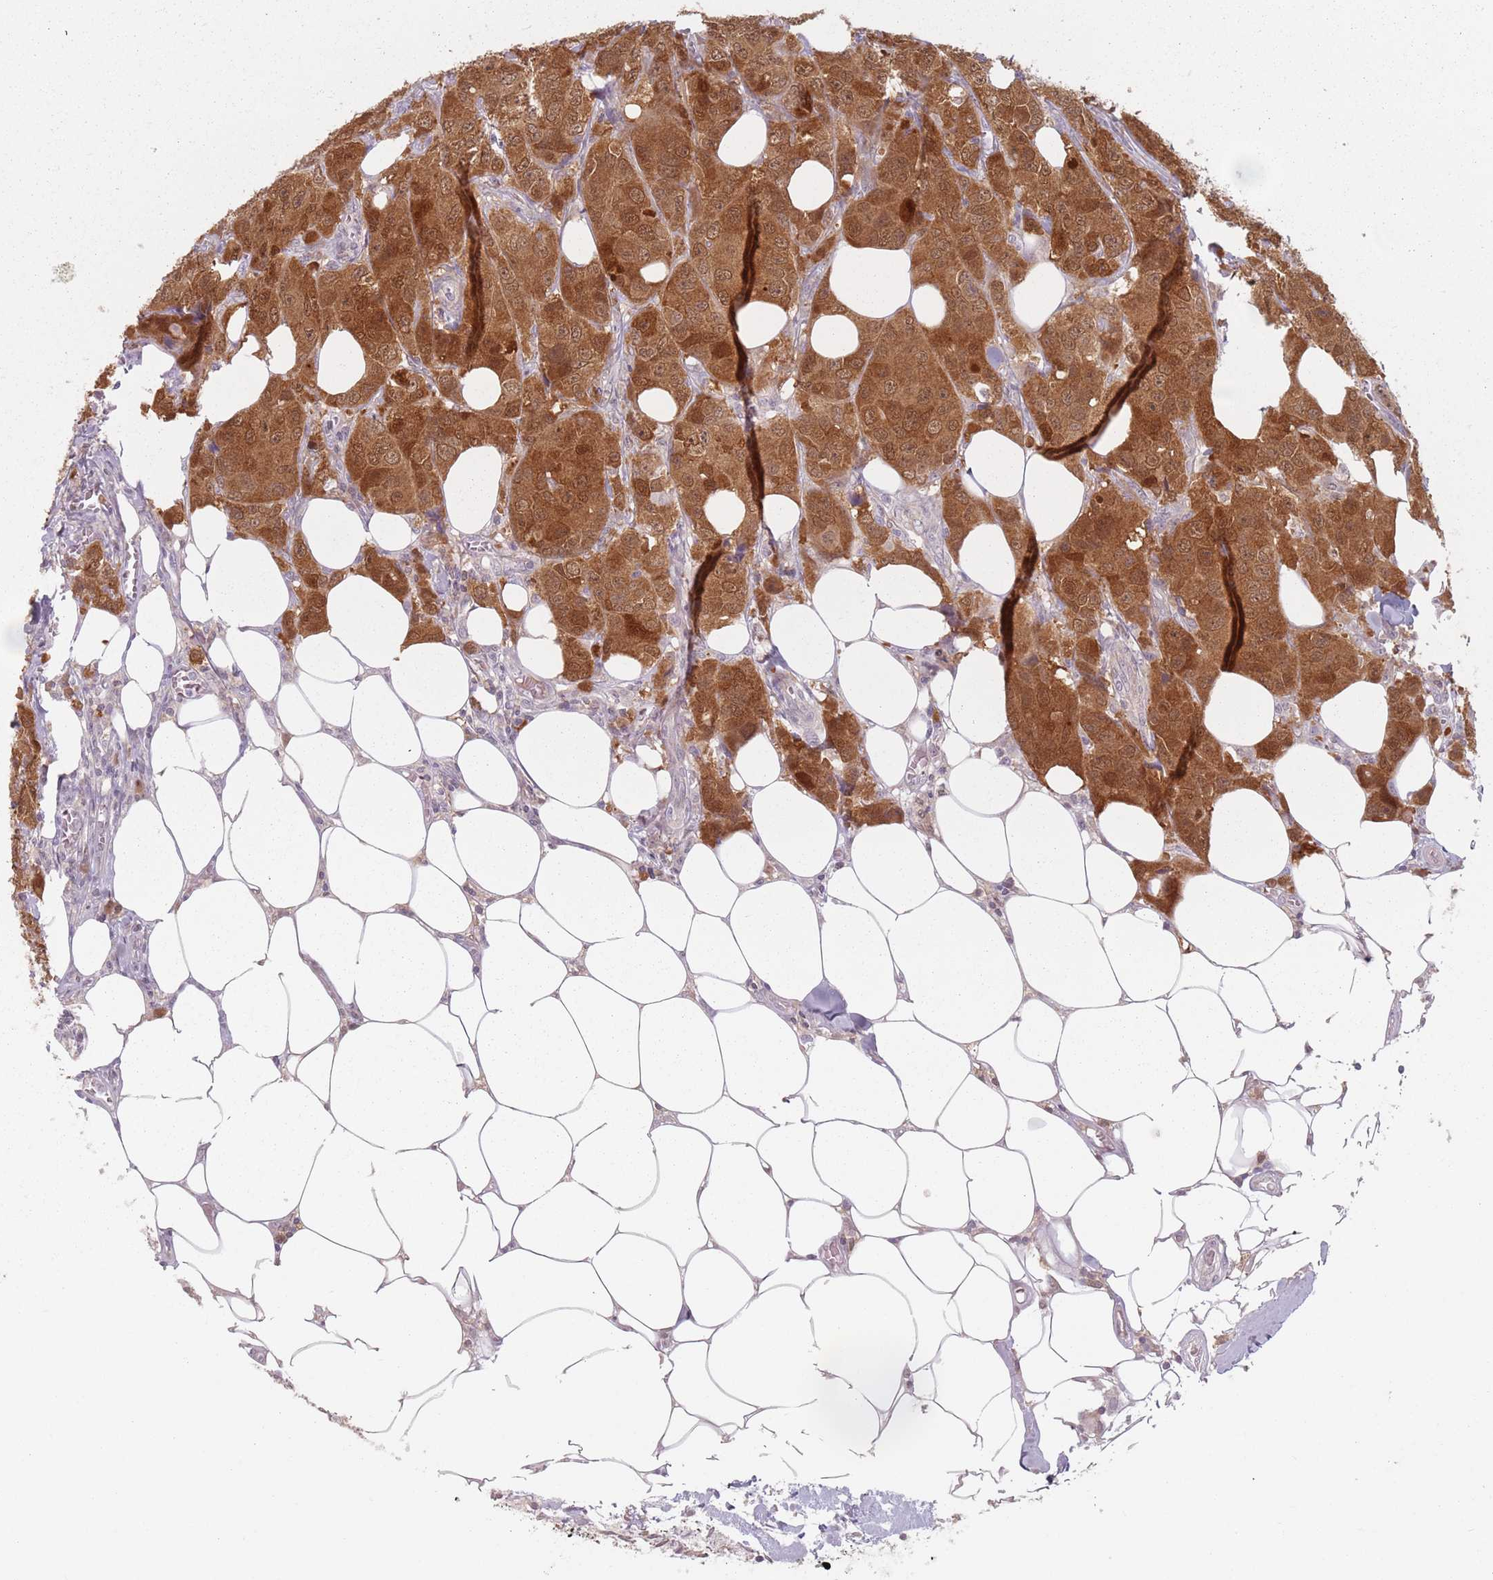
{"staining": {"intensity": "strong", "quantity": ">75%", "location": "cytoplasmic/membranous,nuclear"}, "tissue": "breast cancer", "cell_type": "Tumor cells", "image_type": "cancer", "snomed": [{"axis": "morphology", "description": "Duct carcinoma"}, {"axis": "topography", "description": "Breast"}], "caption": "The histopathology image reveals a brown stain indicating the presence of a protein in the cytoplasmic/membranous and nuclear of tumor cells in breast invasive ductal carcinoma.", "gene": "NAXE", "patient": {"sex": "female", "age": 43}}